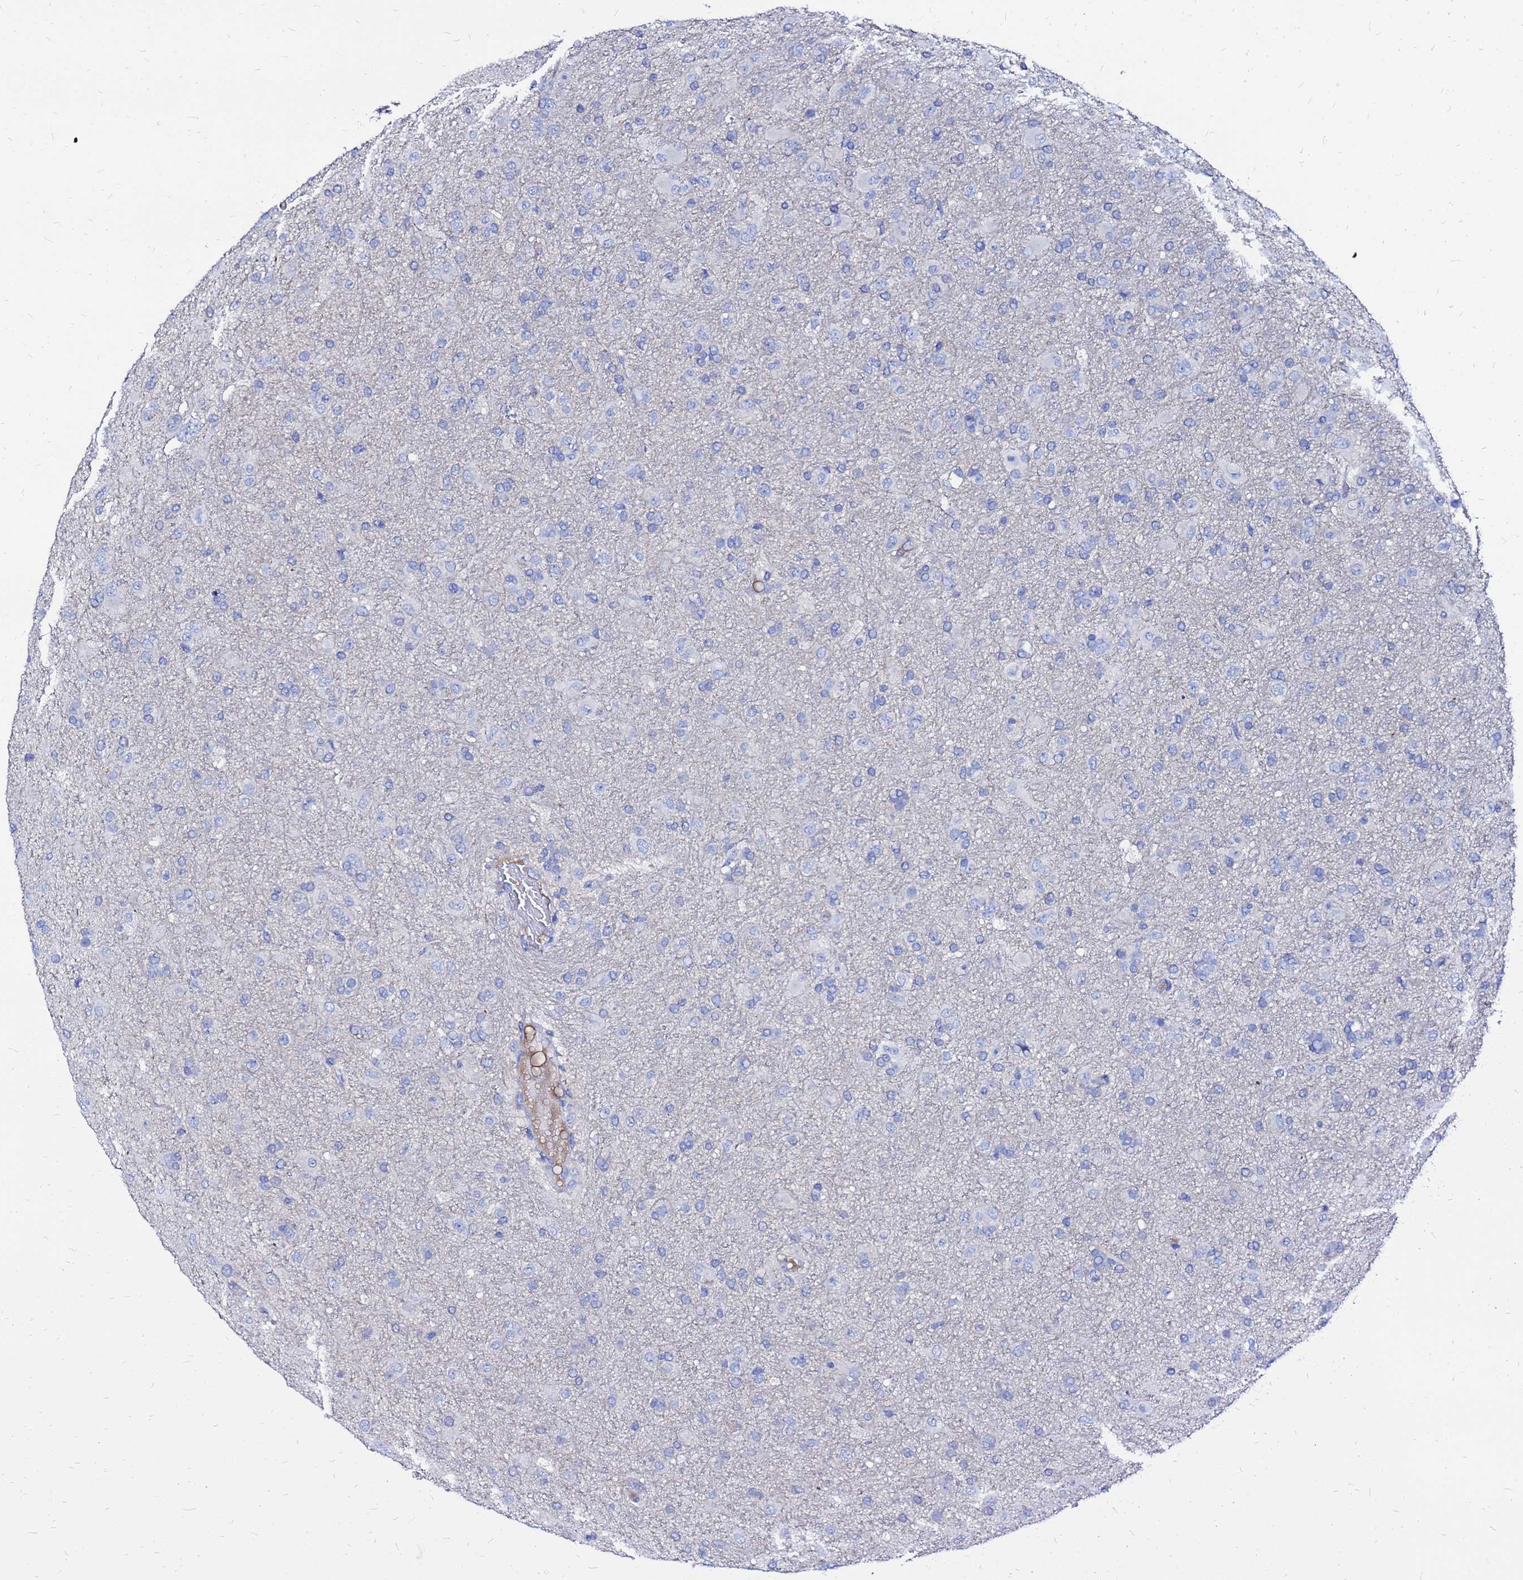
{"staining": {"intensity": "negative", "quantity": "none", "location": "none"}, "tissue": "glioma", "cell_type": "Tumor cells", "image_type": "cancer", "snomed": [{"axis": "morphology", "description": "Glioma, malignant, Low grade"}, {"axis": "topography", "description": "Brain"}], "caption": "This photomicrograph is of glioma stained with immunohistochemistry (IHC) to label a protein in brown with the nuclei are counter-stained blue. There is no staining in tumor cells. The staining was performed using DAB to visualize the protein expression in brown, while the nuclei were stained in blue with hematoxylin (Magnification: 20x).", "gene": "ARHGEF5", "patient": {"sex": "male", "age": 65}}